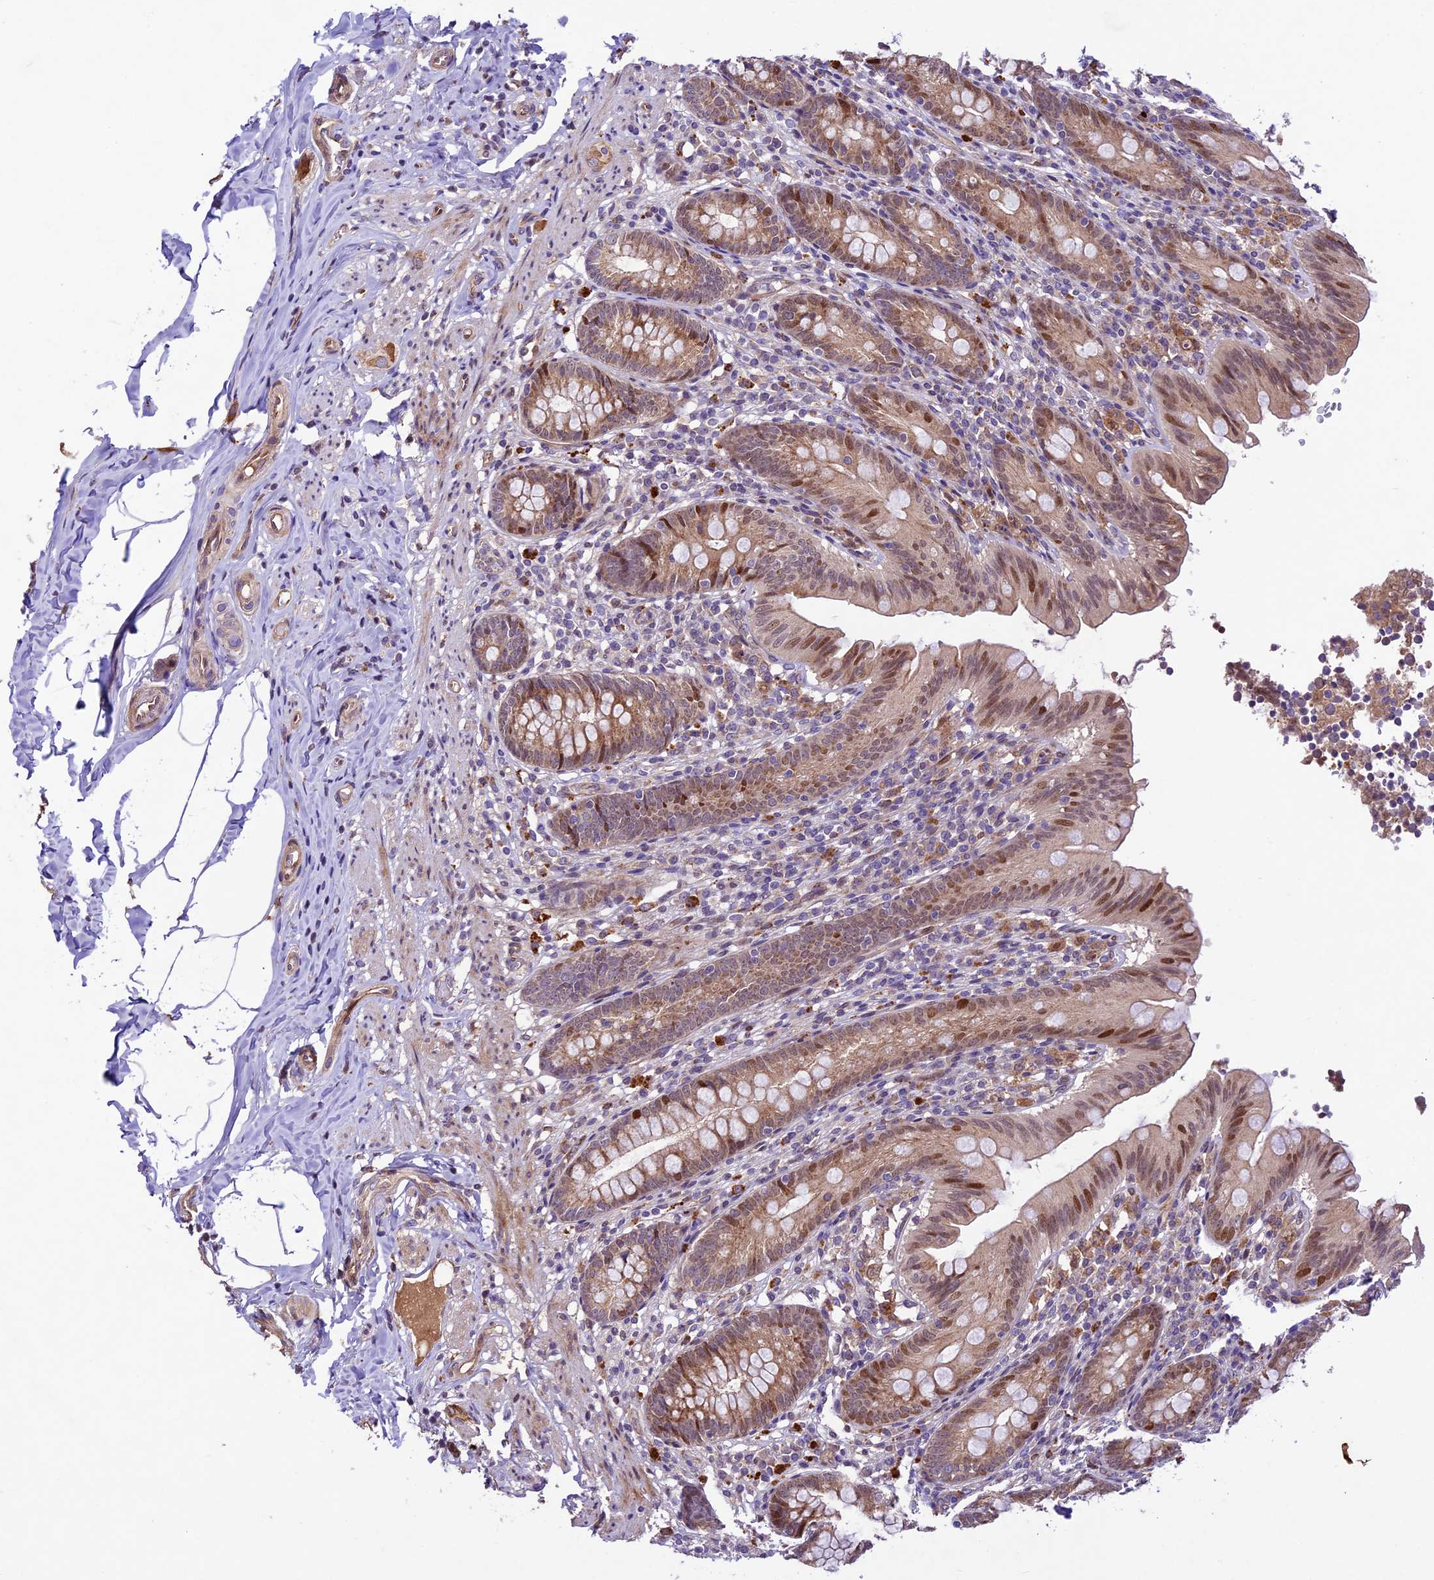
{"staining": {"intensity": "moderate", "quantity": ">75%", "location": "cytoplasmic/membranous,nuclear"}, "tissue": "appendix", "cell_type": "Glandular cells", "image_type": "normal", "snomed": [{"axis": "morphology", "description": "Normal tissue, NOS"}, {"axis": "topography", "description": "Appendix"}], "caption": "A high-resolution histopathology image shows IHC staining of benign appendix, which demonstrates moderate cytoplasmic/membranous,nuclear positivity in about >75% of glandular cells. (DAB (3,3'-diaminobenzidine) IHC with brightfield microscopy, high magnification).", "gene": "CCSER1", "patient": {"sex": "male", "age": 55}}